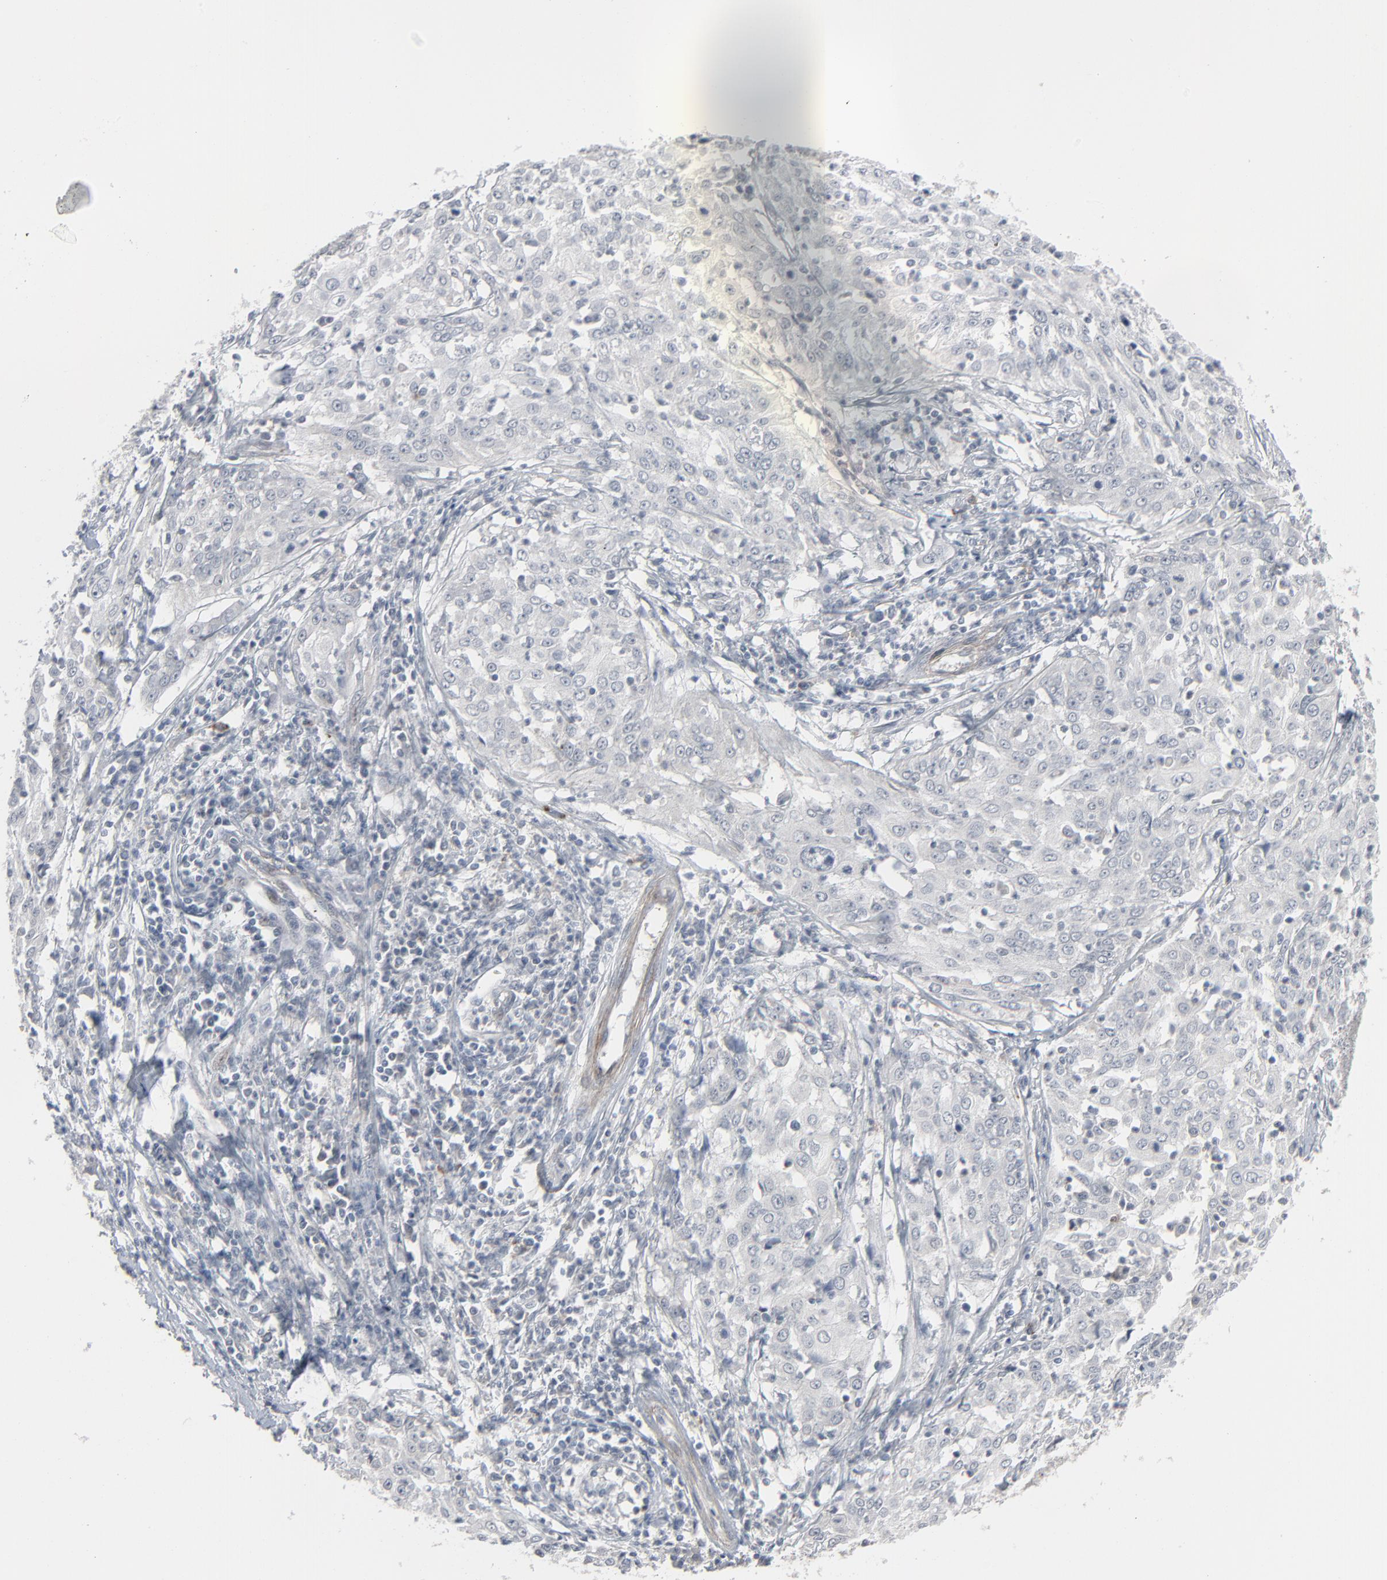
{"staining": {"intensity": "negative", "quantity": "none", "location": "none"}, "tissue": "cervical cancer", "cell_type": "Tumor cells", "image_type": "cancer", "snomed": [{"axis": "morphology", "description": "Squamous cell carcinoma, NOS"}, {"axis": "topography", "description": "Cervix"}], "caption": "Immunohistochemistry (IHC) image of cervical cancer stained for a protein (brown), which exhibits no staining in tumor cells. Nuclei are stained in blue.", "gene": "NEUROD1", "patient": {"sex": "female", "age": 39}}